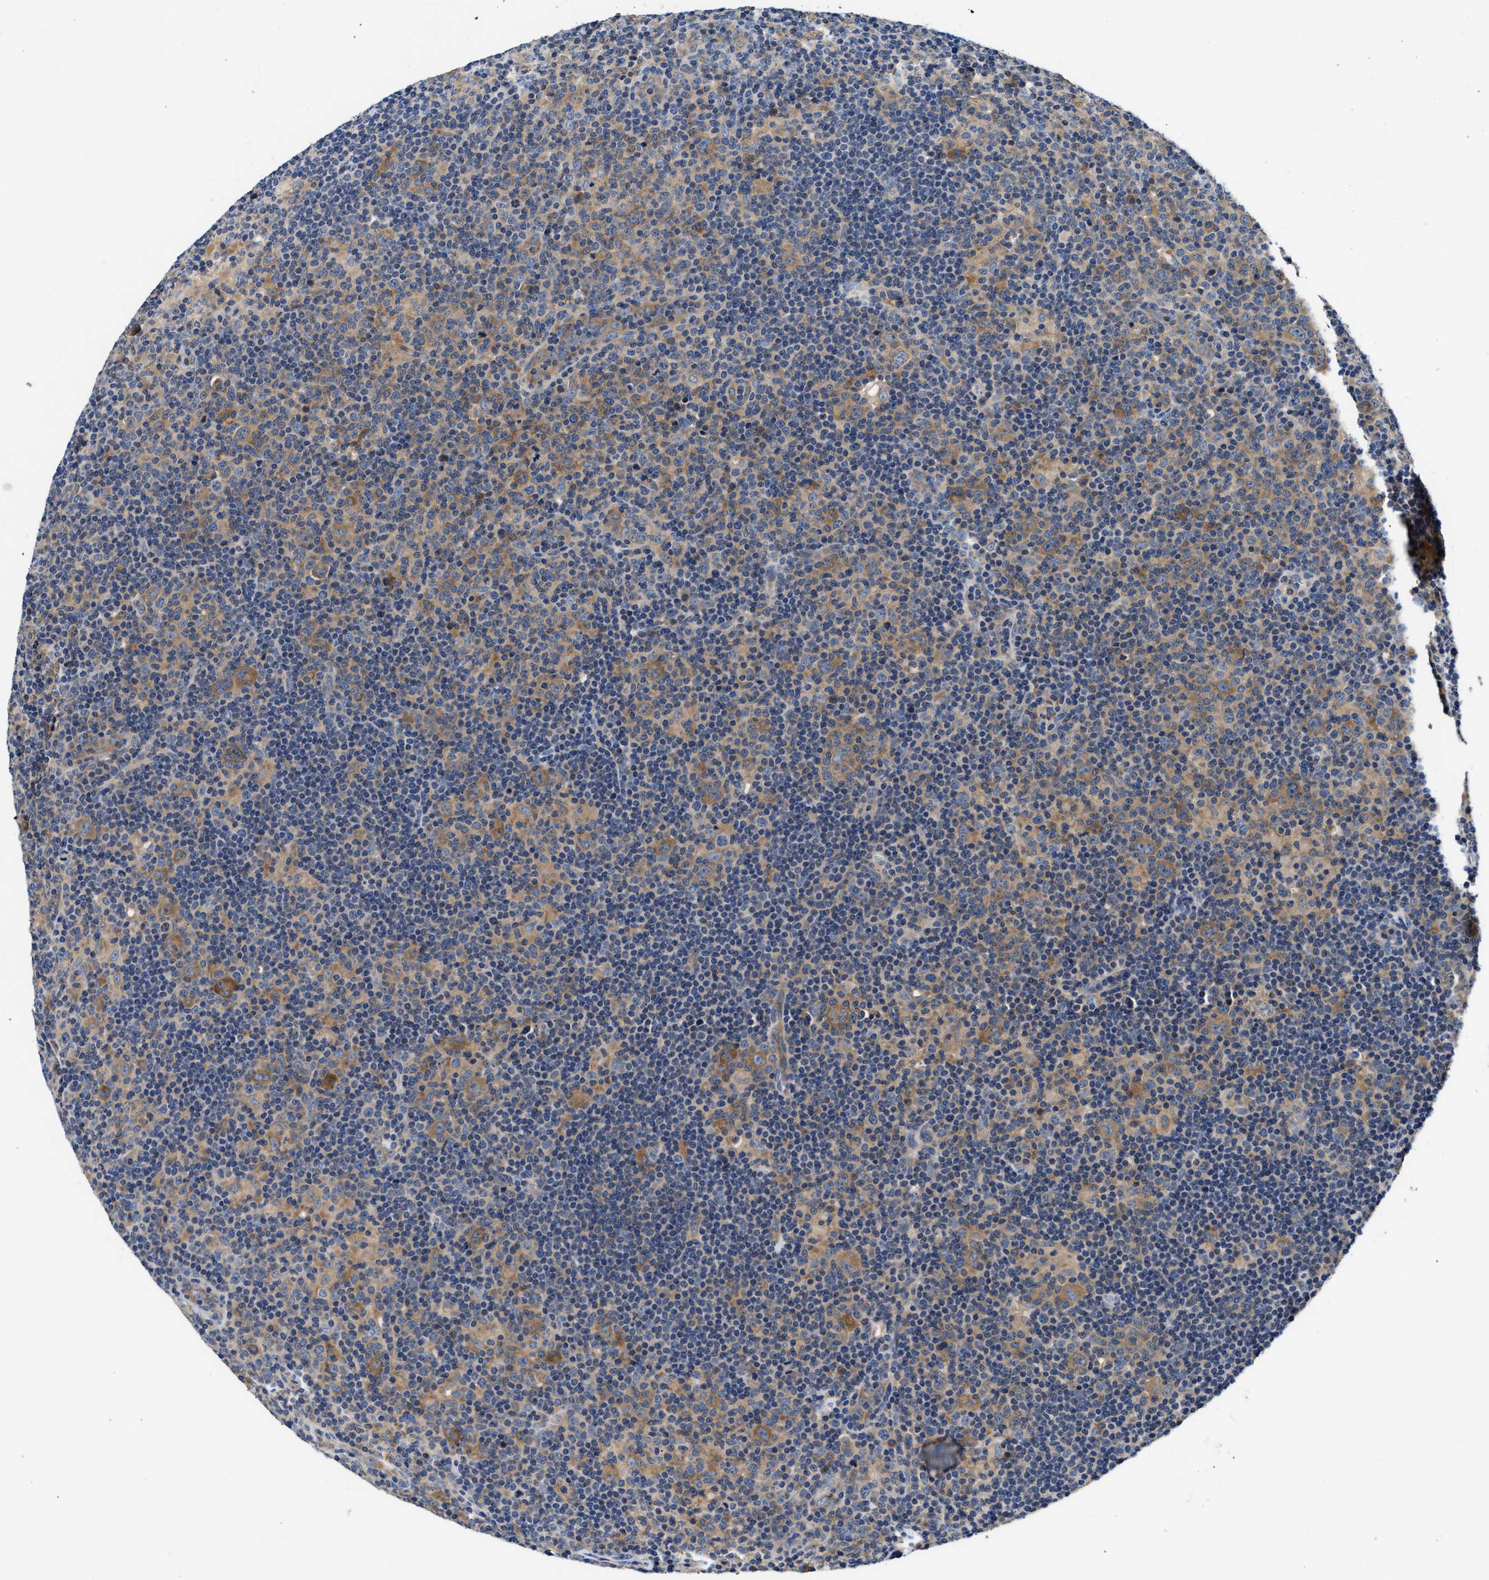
{"staining": {"intensity": "strong", "quantity": ">75%", "location": "cytoplasmic/membranous"}, "tissue": "lymphoma", "cell_type": "Tumor cells", "image_type": "cancer", "snomed": [{"axis": "morphology", "description": "Hodgkin's disease, NOS"}, {"axis": "topography", "description": "Lymph node"}], "caption": "A brown stain highlights strong cytoplasmic/membranous staining of a protein in human Hodgkin's disease tumor cells.", "gene": "FAM185A", "patient": {"sex": "female", "age": 57}}